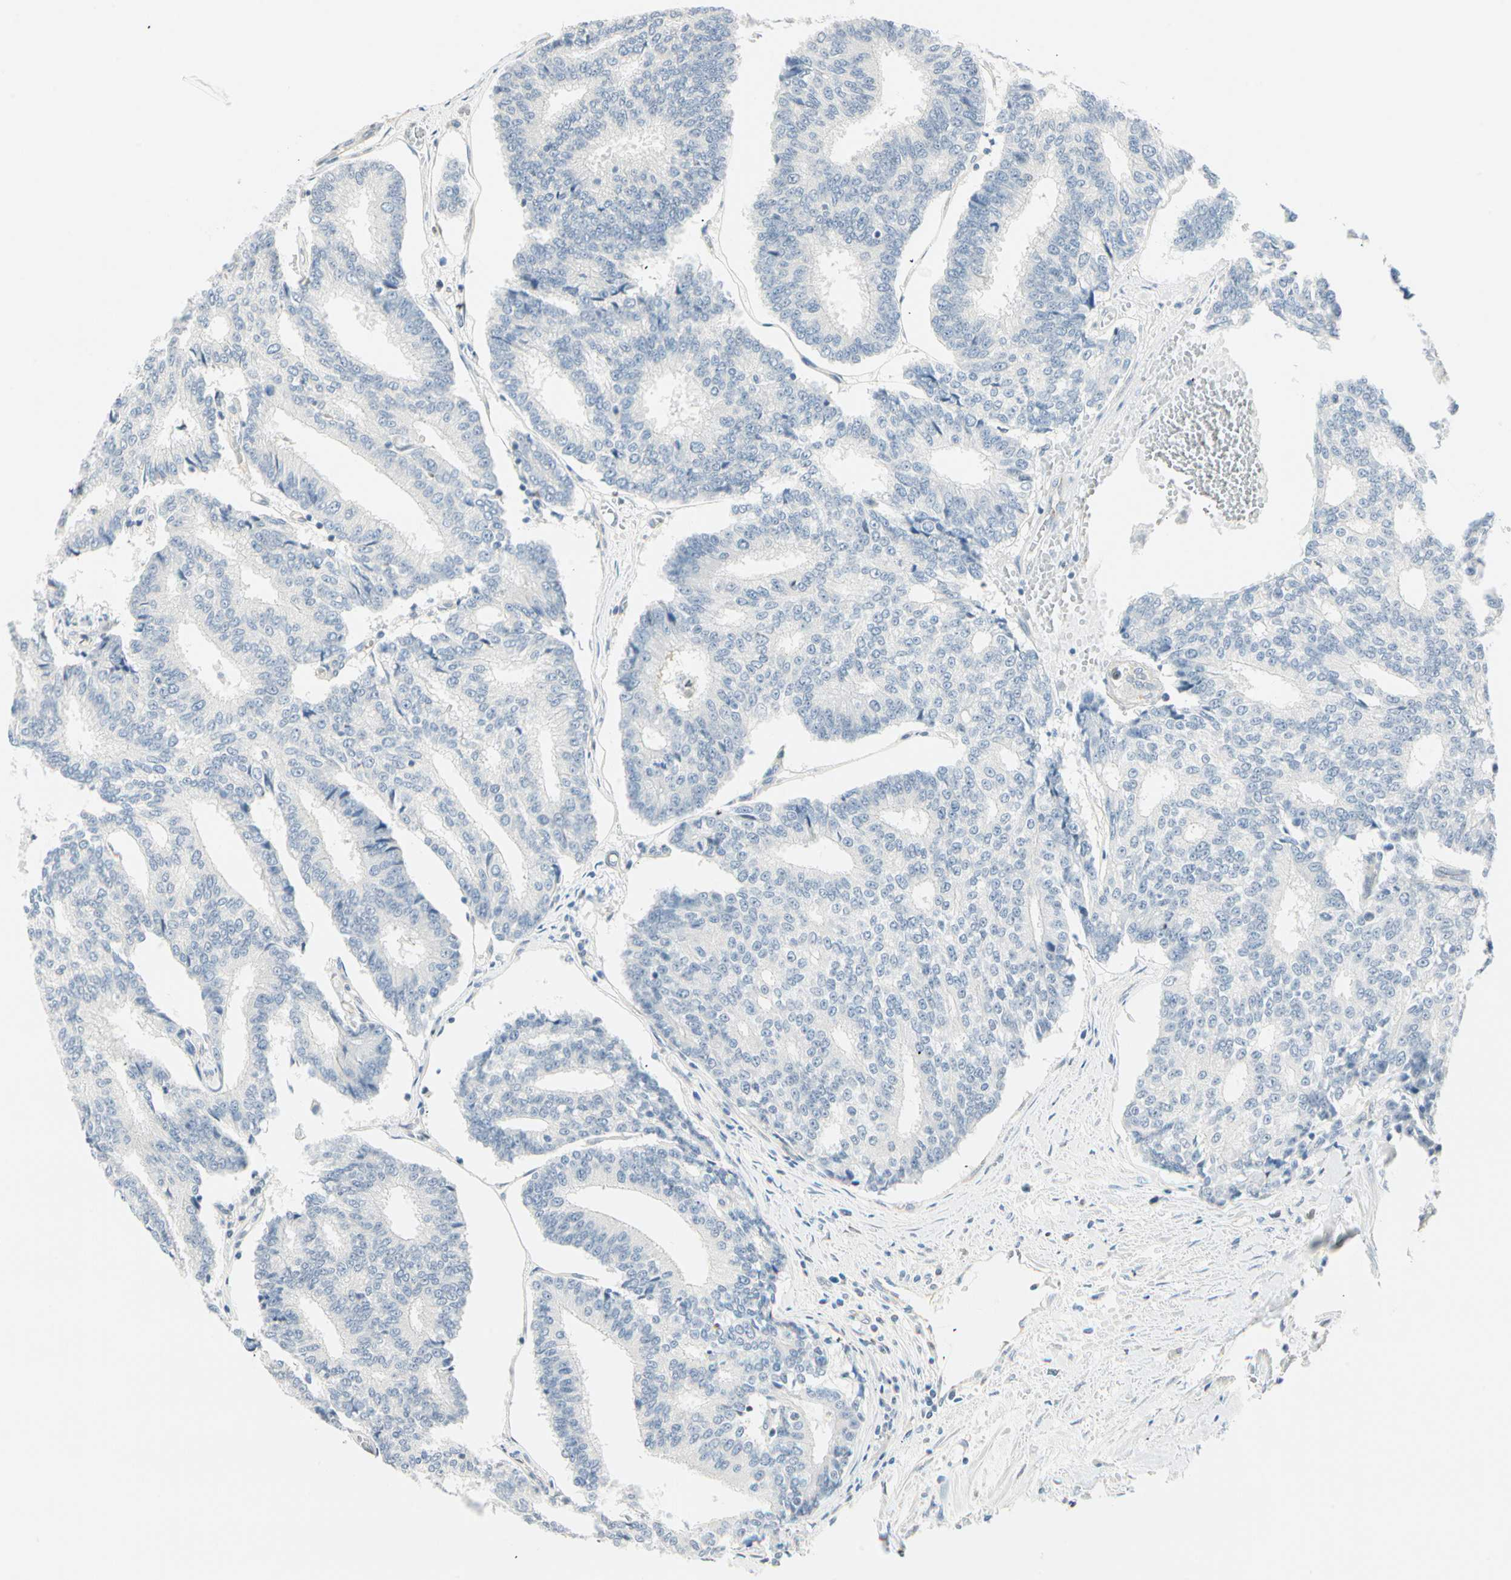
{"staining": {"intensity": "negative", "quantity": "none", "location": "none"}, "tissue": "prostate cancer", "cell_type": "Tumor cells", "image_type": "cancer", "snomed": [{"axis": "morphology", "description": "Adenocarcinoma, High grade"}, {"axis": "topography", "description": "Prostate"}], "caption": "Immunohistochemistry histopathology image of neoplastic tissue: adenocarcinoma (high-grade) (prostate) stained with DAB exhibits no significant protein staining in tumor cells.", "gene": "MLLT10", "patient": {"sex": "male", "age": 55}}